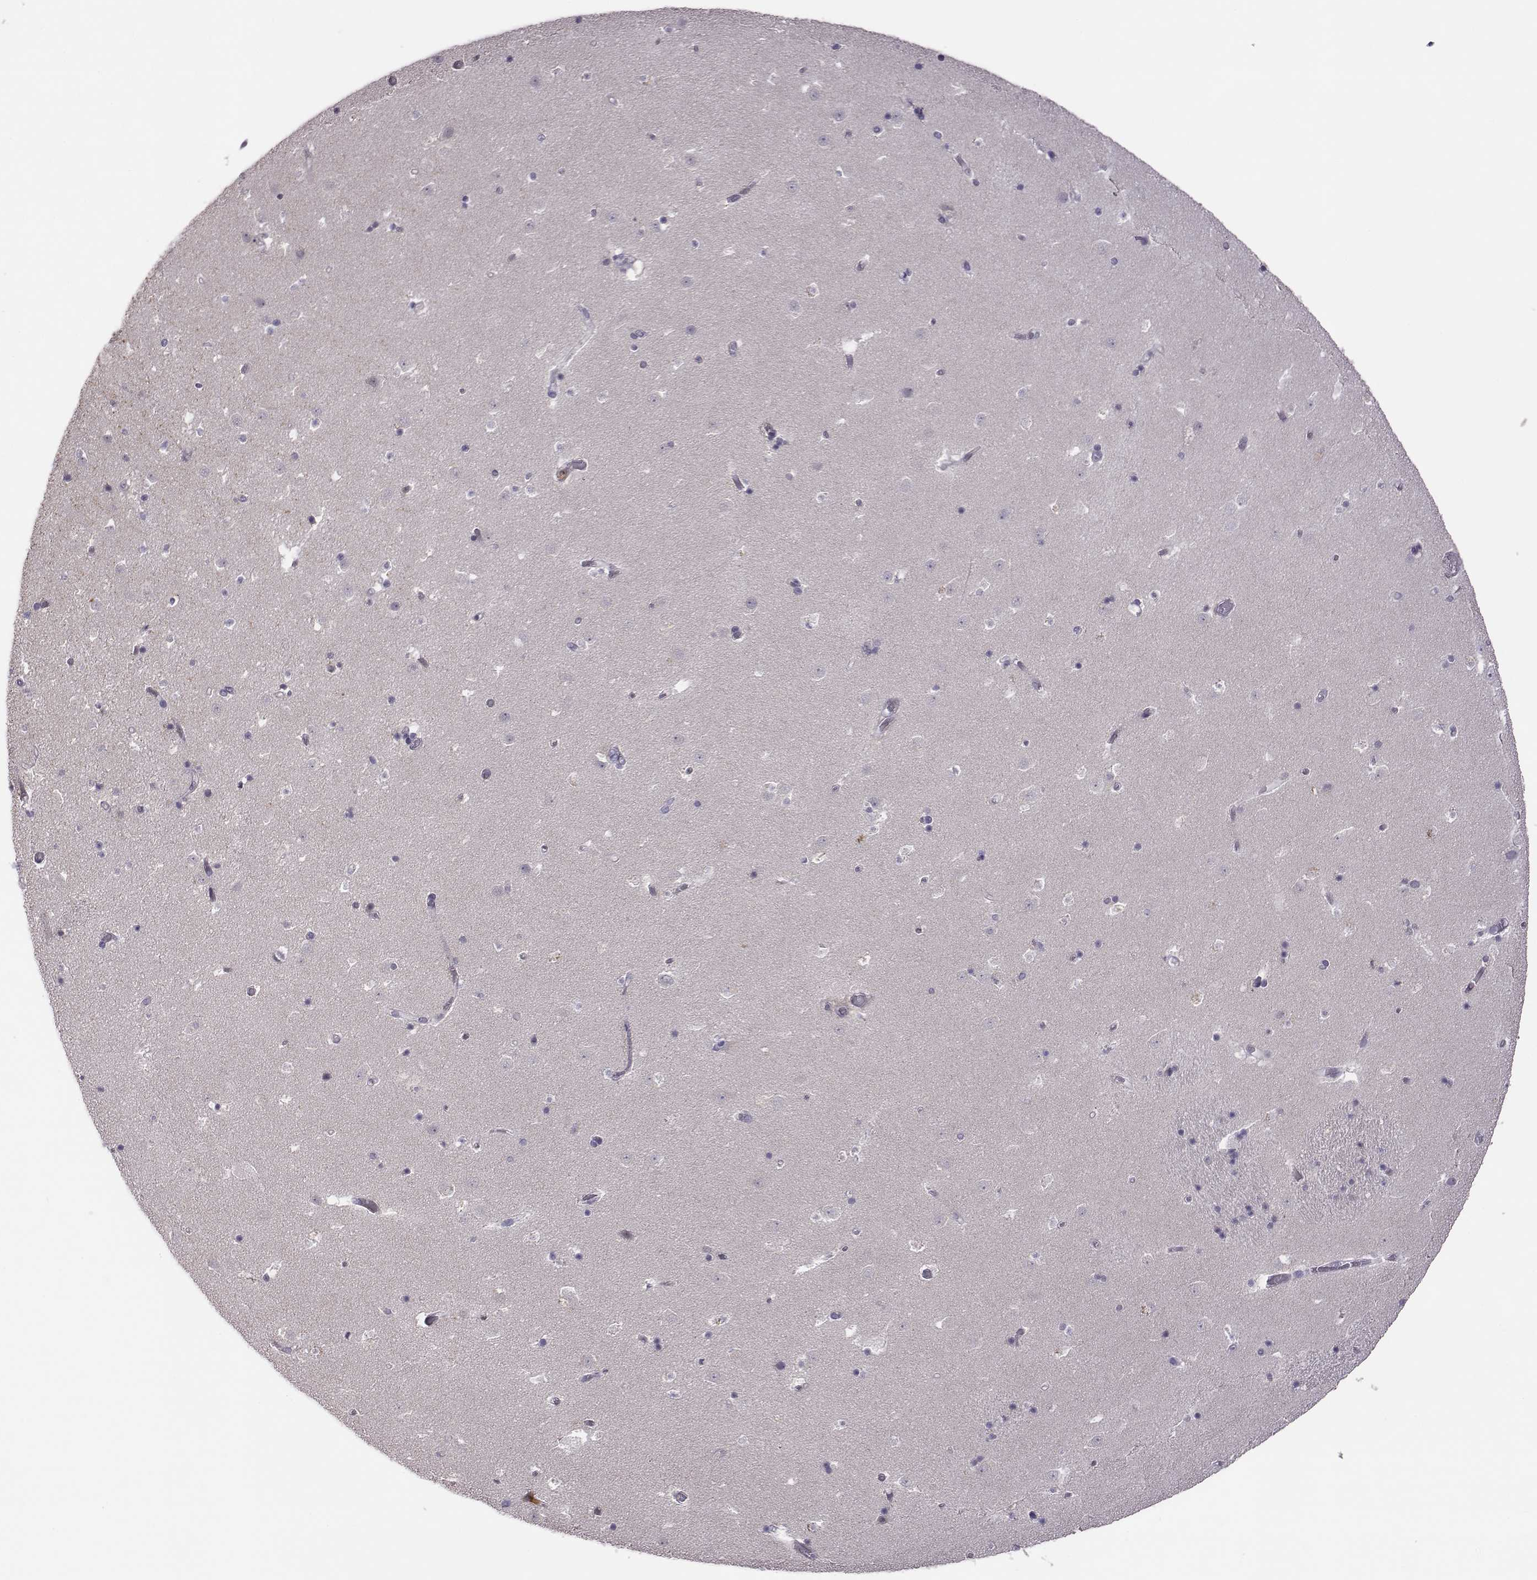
{"staining": {"intensity": "negative", "quantity": "none", "location": "none"}, "tissue": "caudate", "cell_type": "Glial cells", "image_type": "normal", "snomed": [{"axis": "morphology", "description": "Normal tissue, NOS"}, {"axis": "topography", "description": "Lateral ventricle wall"}], "caption": "Glial cells show no significant protein staining in normal caudate.", "gene": "KMO", "patient": {"sex": "female", "age": 42}}